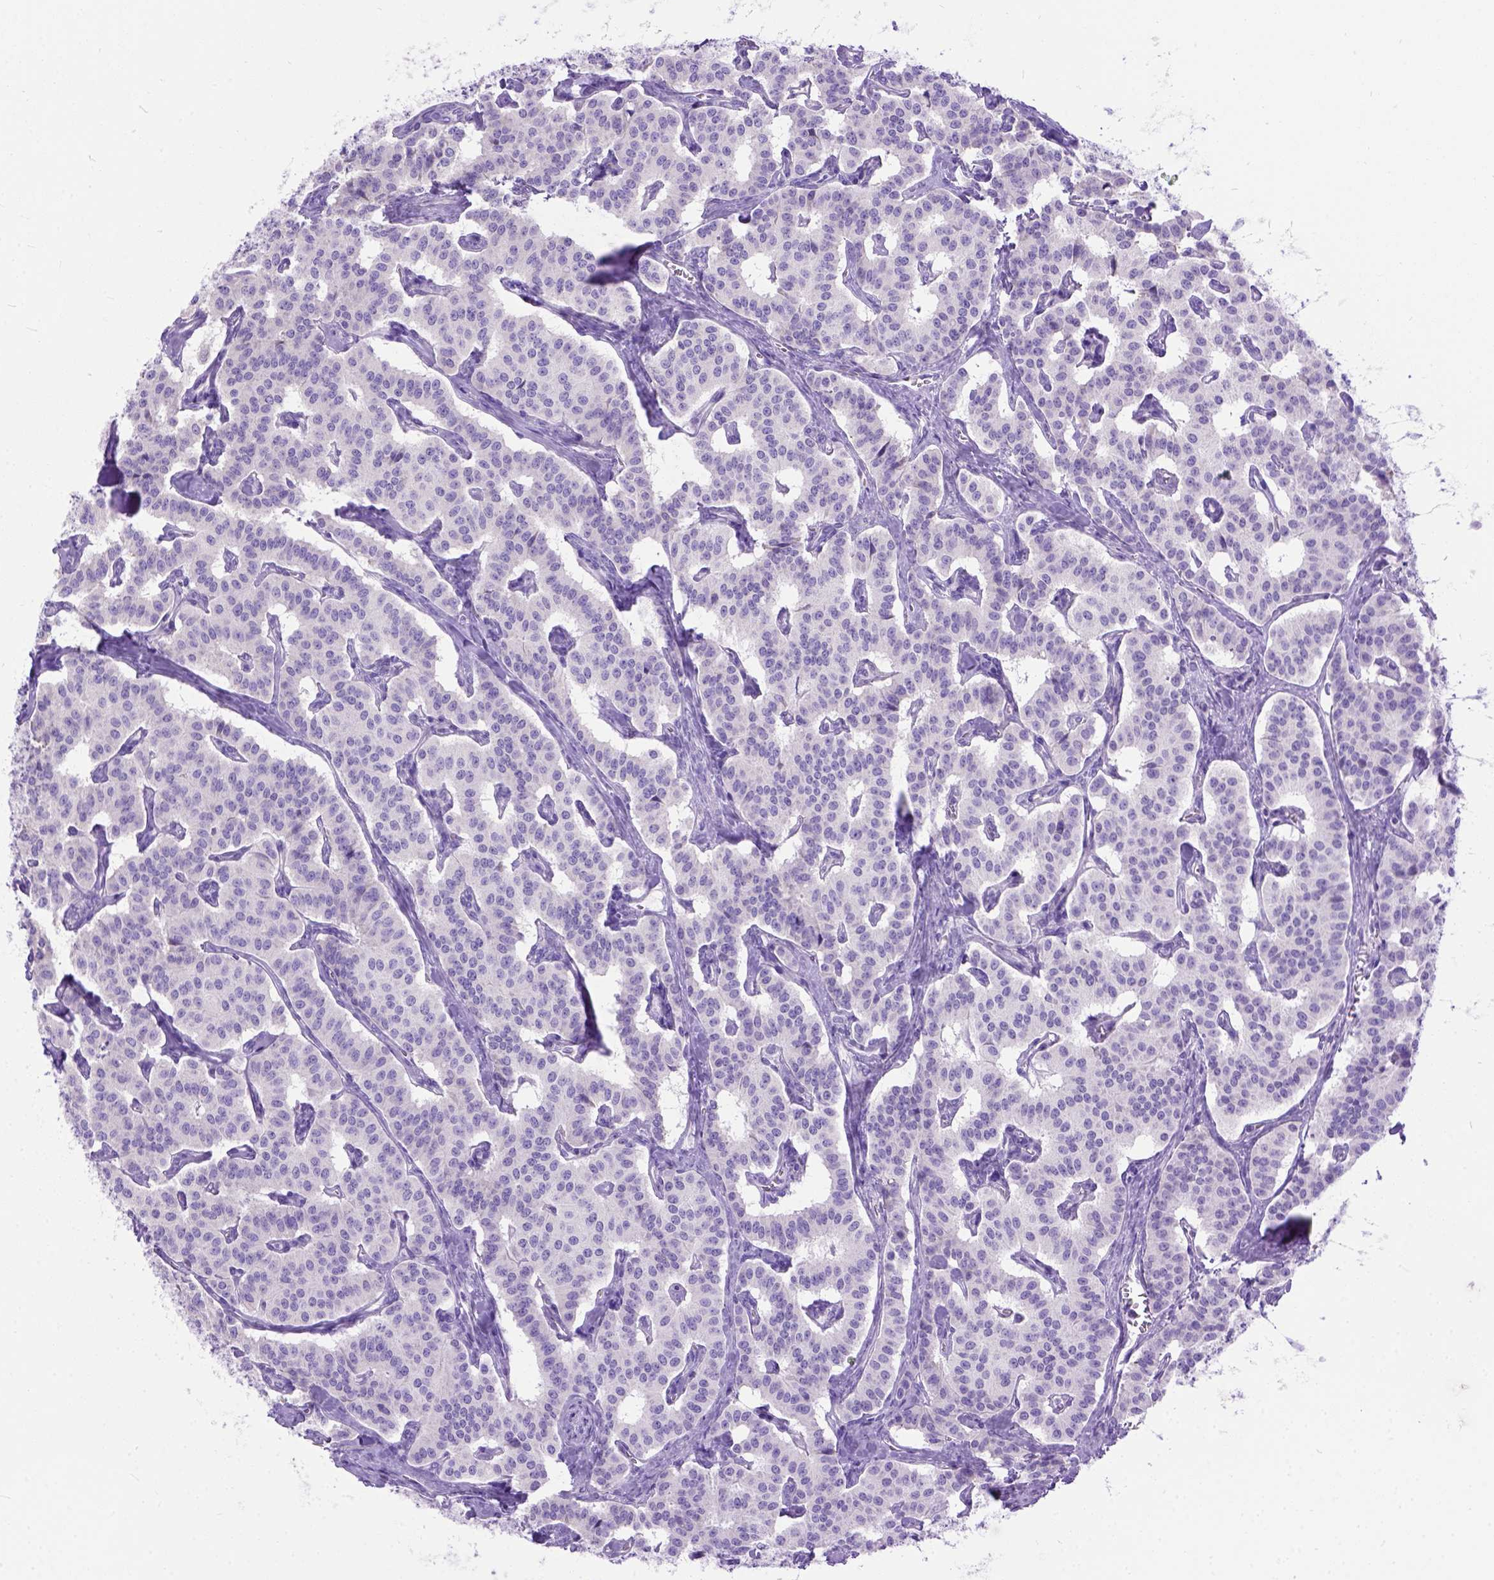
{"staining": {"intensity": "negative", "quantity": "none", "location": "none"}, "tissue": "carcinoid", "cell_type": "Tumor cells", "image_type": "cancer", "snomed": [{"axis": "morphology", "description": "Carcinoid, malignant, NOS"}, {"axis": "topography", "description": "Lung"}], "caption": "Carcinoid stained for a protein using immunohistochemistry (IHC) displays no positivity tumor cells.", "gene": "ODAD3", "patient": {"sex": "female", "age": 46}}